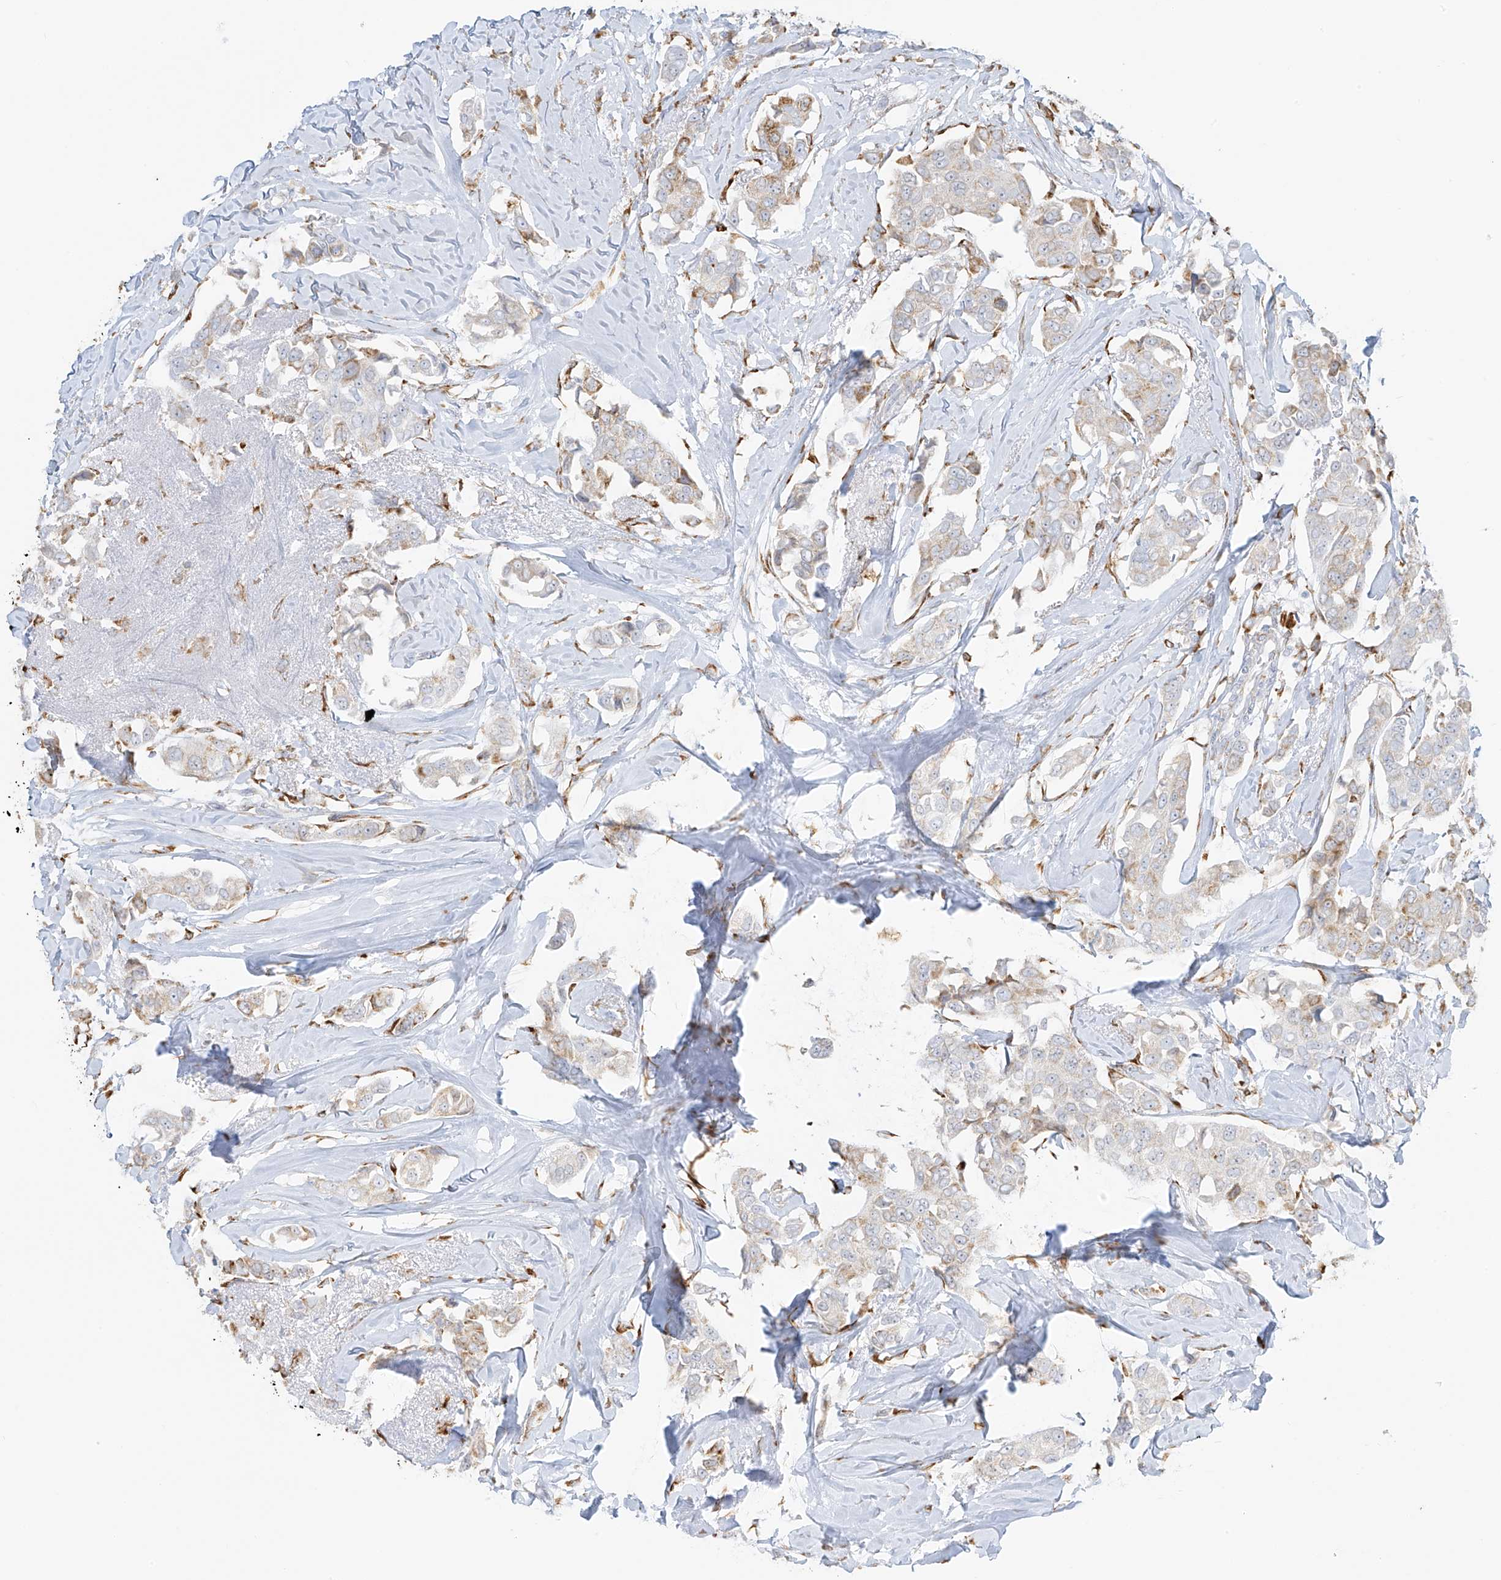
{"staining": {"intensity": "weak", "quantity": "25%-75%", "location": "cytoplasmic/membranous"}, "tissue": "breast cancer", "cell_type": "Tumor cells", "image_type": "cancer", "snomed": [{"axis": "morphology", "description": "Duct carcinoma"}, {"axis": "topography", "description": "Breast"}], "caption": "Immunohistochemical staining of human intraductal carcinoma (breast) exhibits weak cytoplasmic/membranous protein staining in about 25%-75% of tumor cells.", "gene": "LRRC59", "patient": {"sex": "female", "age": 80}}